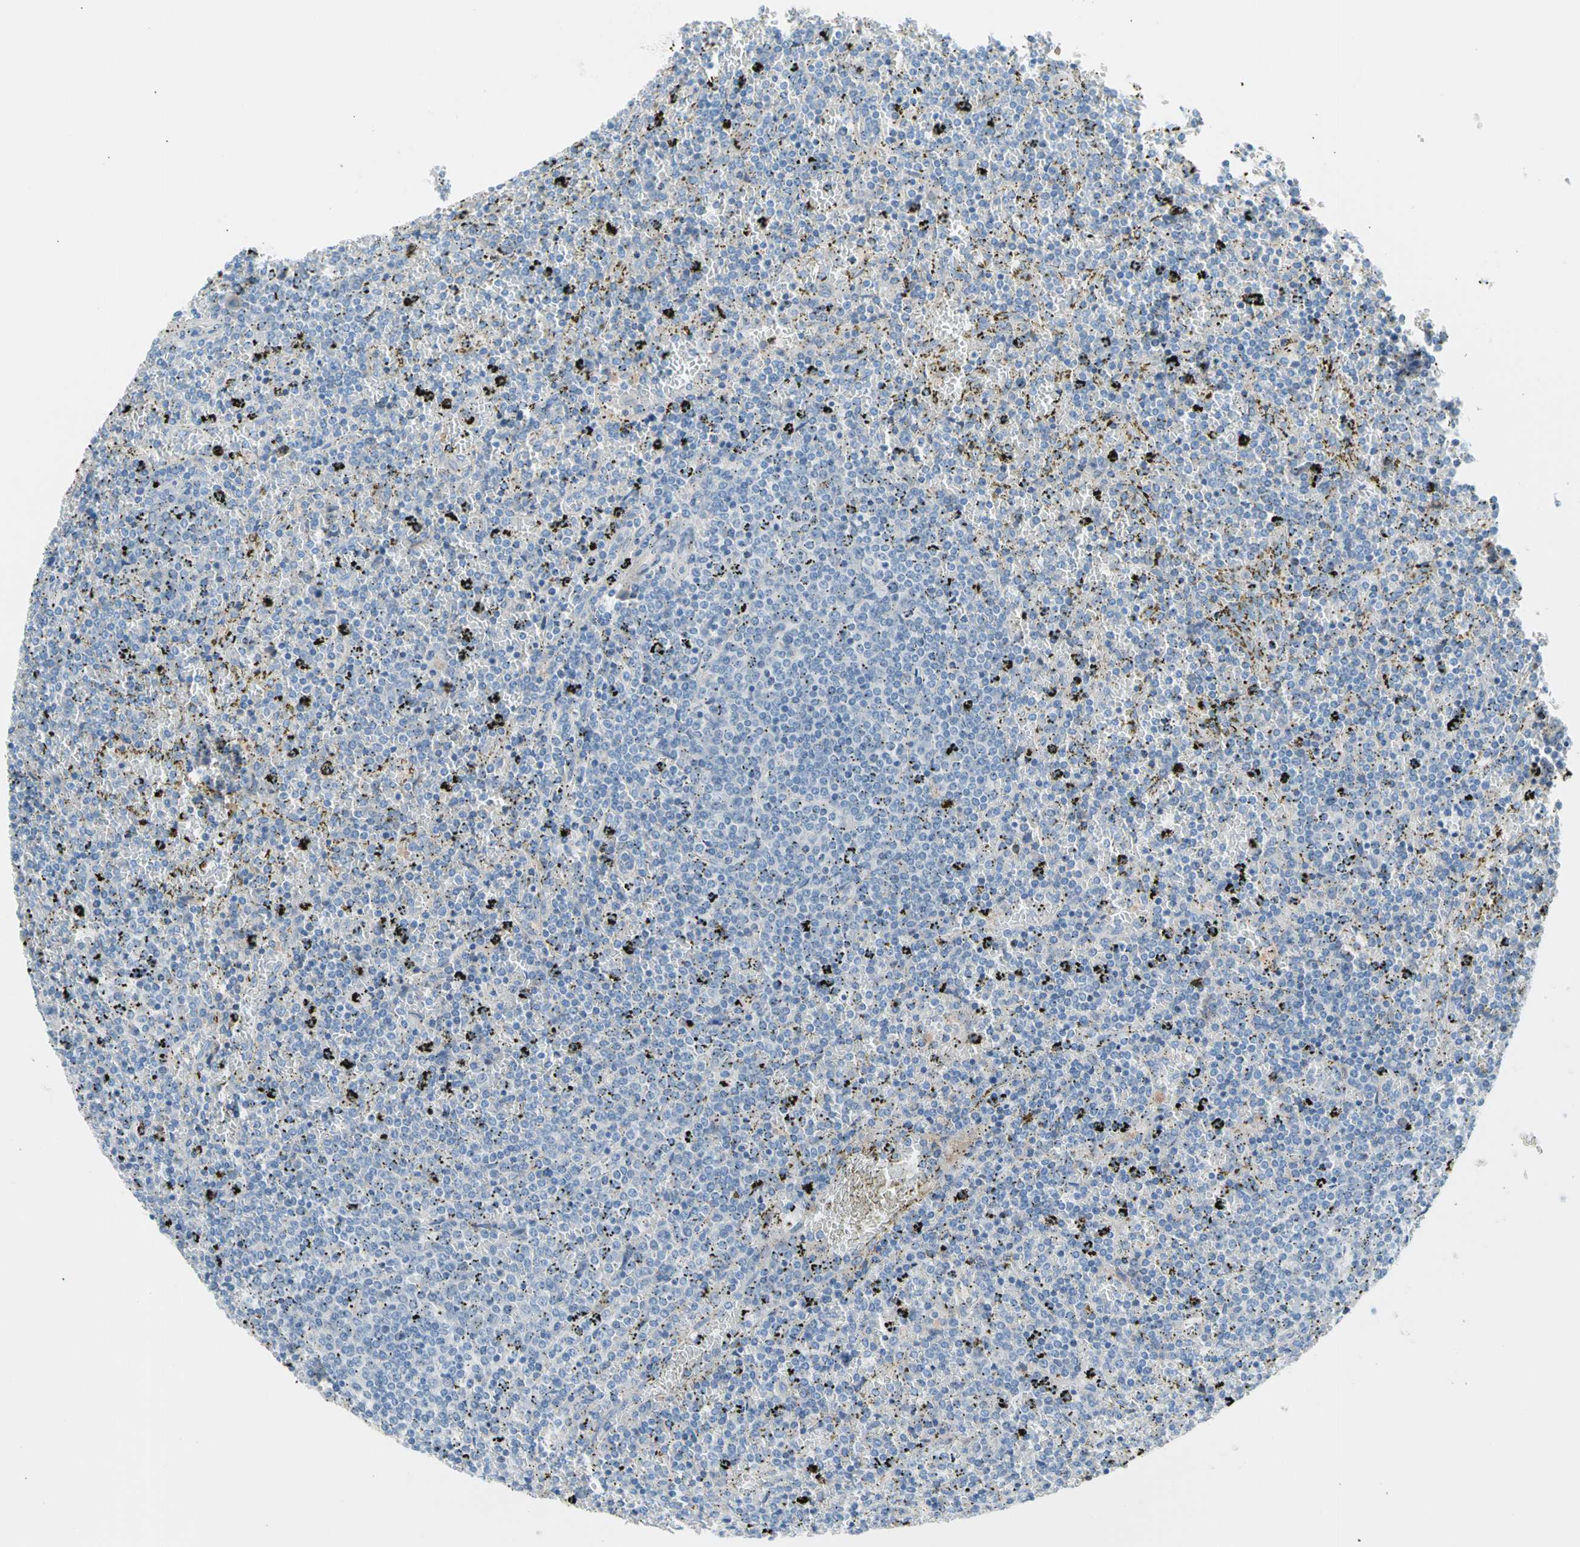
{"staining": {"intensity": "negative", "quantity": "none", "location": "none"}, "tissue": "lymphoma", "cell_type": "Tumor cells", "image_type": "cancer", "snomed": [{"axis": "morphology", "description": "Malignant lymphoma, non-Hodgkin's type, Low grade"}, {"axis": "topography", "description": "Spleen"}], "caption": "A micrograph of human lymphoma is negative for staining in tumor cells.", "gene": "CASQ1", "patient": {"sex": "female", "age": 77}}